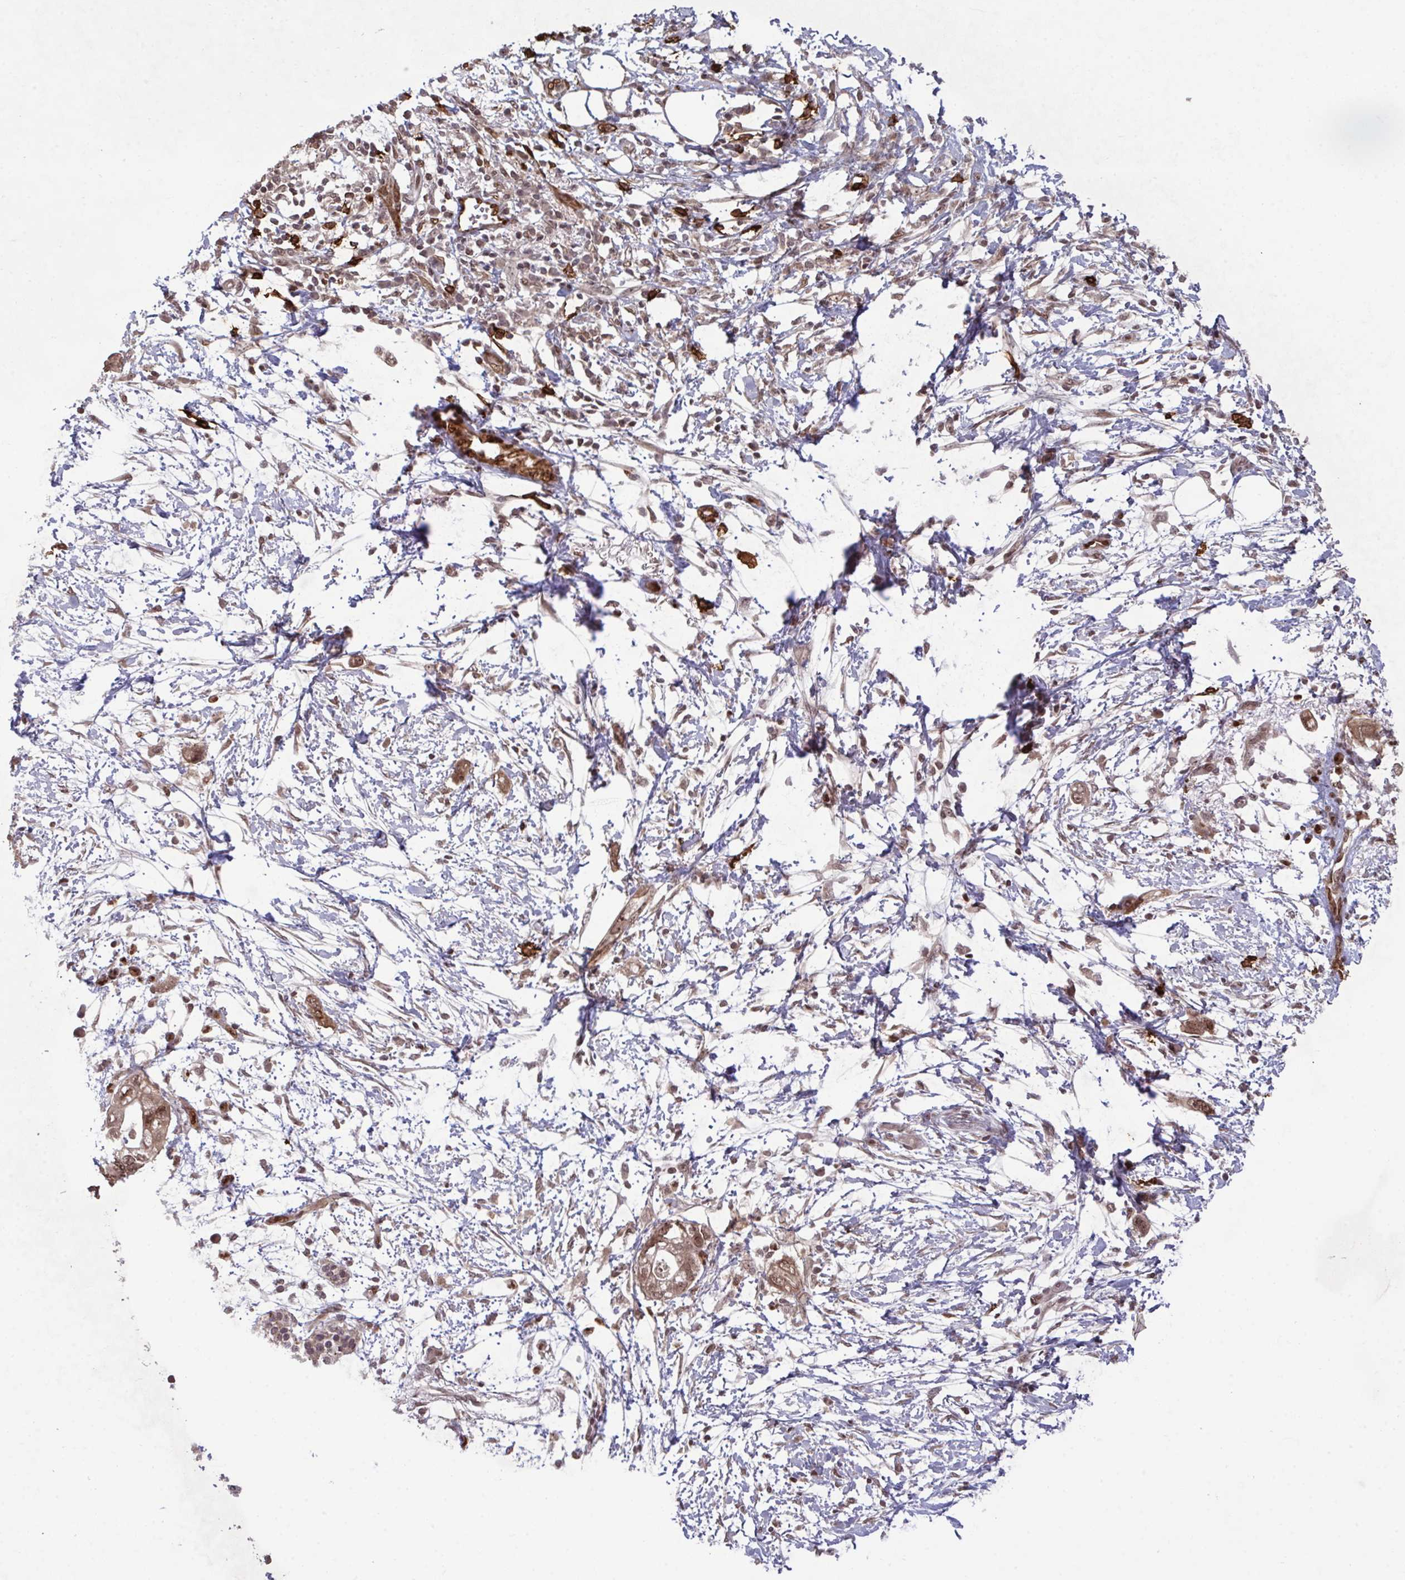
{"staining": {"intensity": "moderate", "quantity": ">75%", "location": "nuclear"}, "tissue": "pancreatic cancer", "cell_type": "Tumor cells", "image_type": "cancer", "snomed": [{"axis": "morphology", "description": "Adenocarcinoma, NOS"}, {"axis": "topography", "description": "Pancreas"}], "caption": "Pancreatic cancer stained for a protein (brown) demonstrates moderate nuclear positive staining in approximately >75% of tumor cells.", "gene": "UXT", "patient": {"sex": "female", "age": 72}}